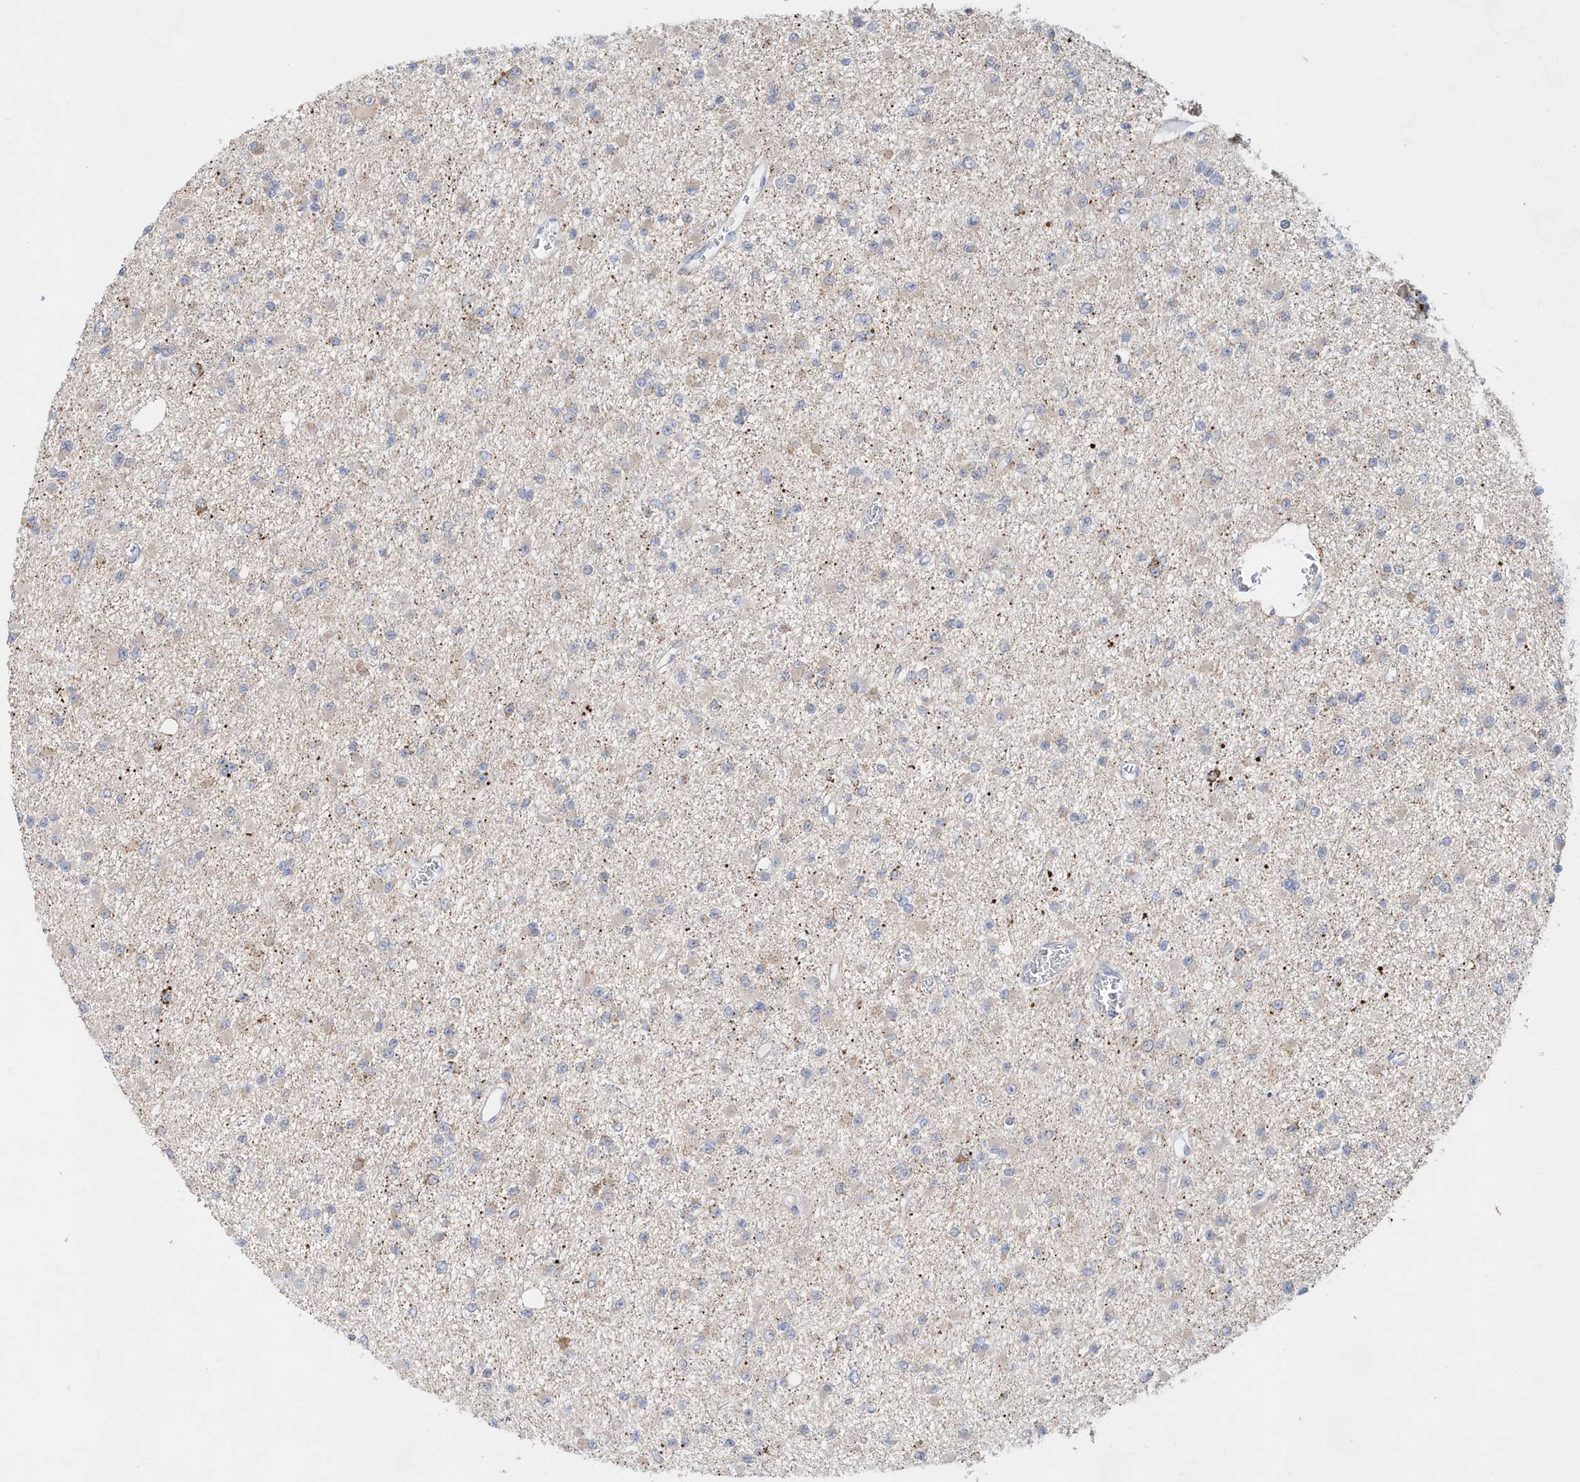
{"staining": {"intensity": "negative", "quantity": "none", "location": "none"}, "tissue": "glioma", "cell_type": "Tumor cells", "image_type": "cancer", "snomed": [{"axis": "morphology", "description": "Glioma, malignant, Low grade"}, {"axis": "topography", "description": "Brain"}], "caption": "Immunohistochemical staining of human malignant glioma (low-grade) demonstrates no significant staining in tumor cells.", "gene": "BDH2", "patient": {"sex": "female", "age": 22}}